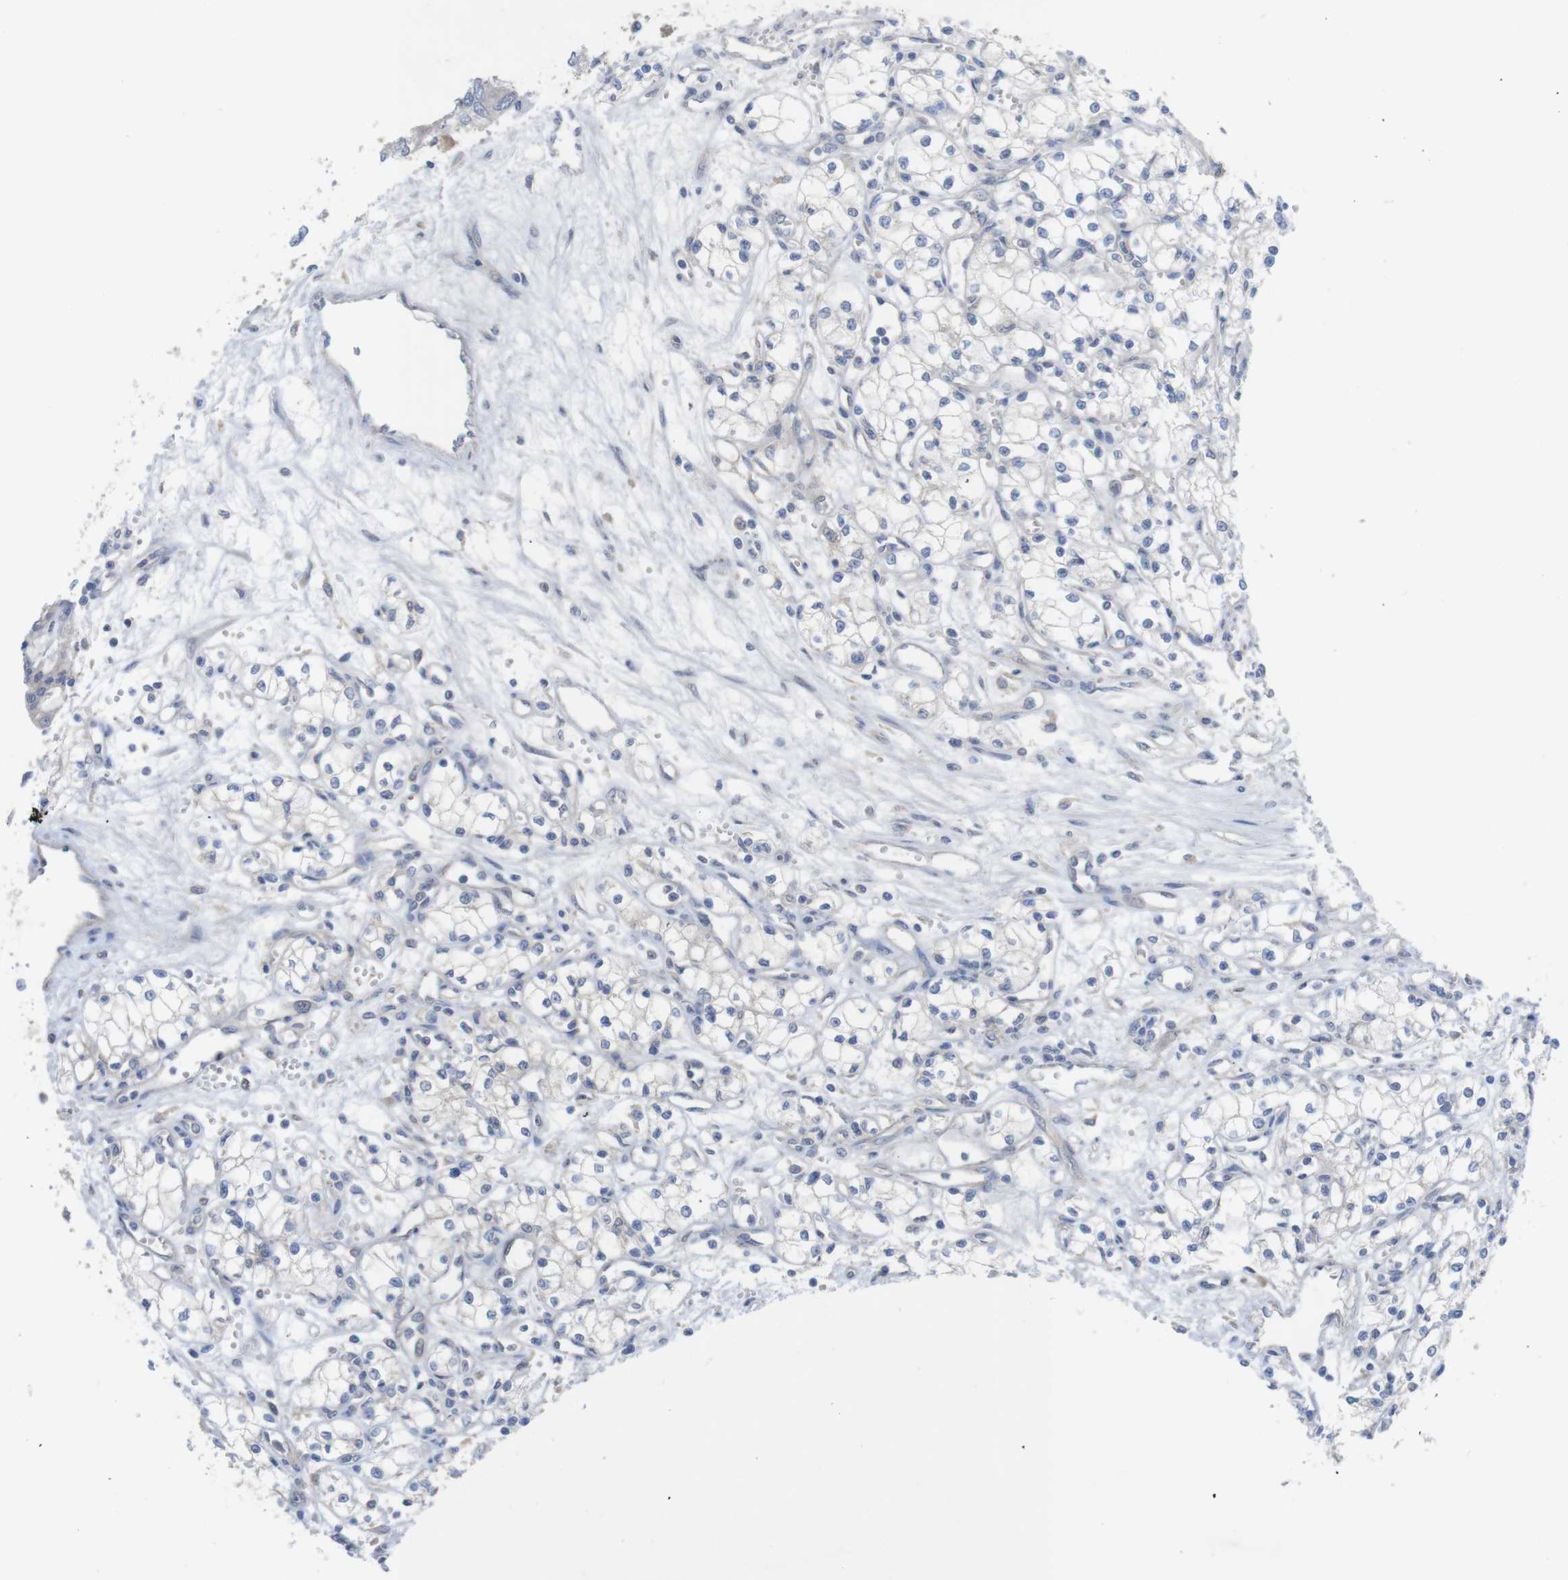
{"staining": {"intensity": "negative", "quantity": "none", "location": "none"}, "tissue": "renal cancer", "cell_type": "Tumor cells", "image_type": "cancer", "snomed": [{"axis": "morphology", "description": "Normal tissue, NOS"}, {"axis": "morphology", "description": "Adenocarcinoma, NOS"}, {"axis": "topography", "description": "Kidney"}], "caption": "Tumor cells show no significant protein positivity in renal adenocarcinoma.", "gene": "KIDINS220", "patient": {"sex": "male", "age": 59}}